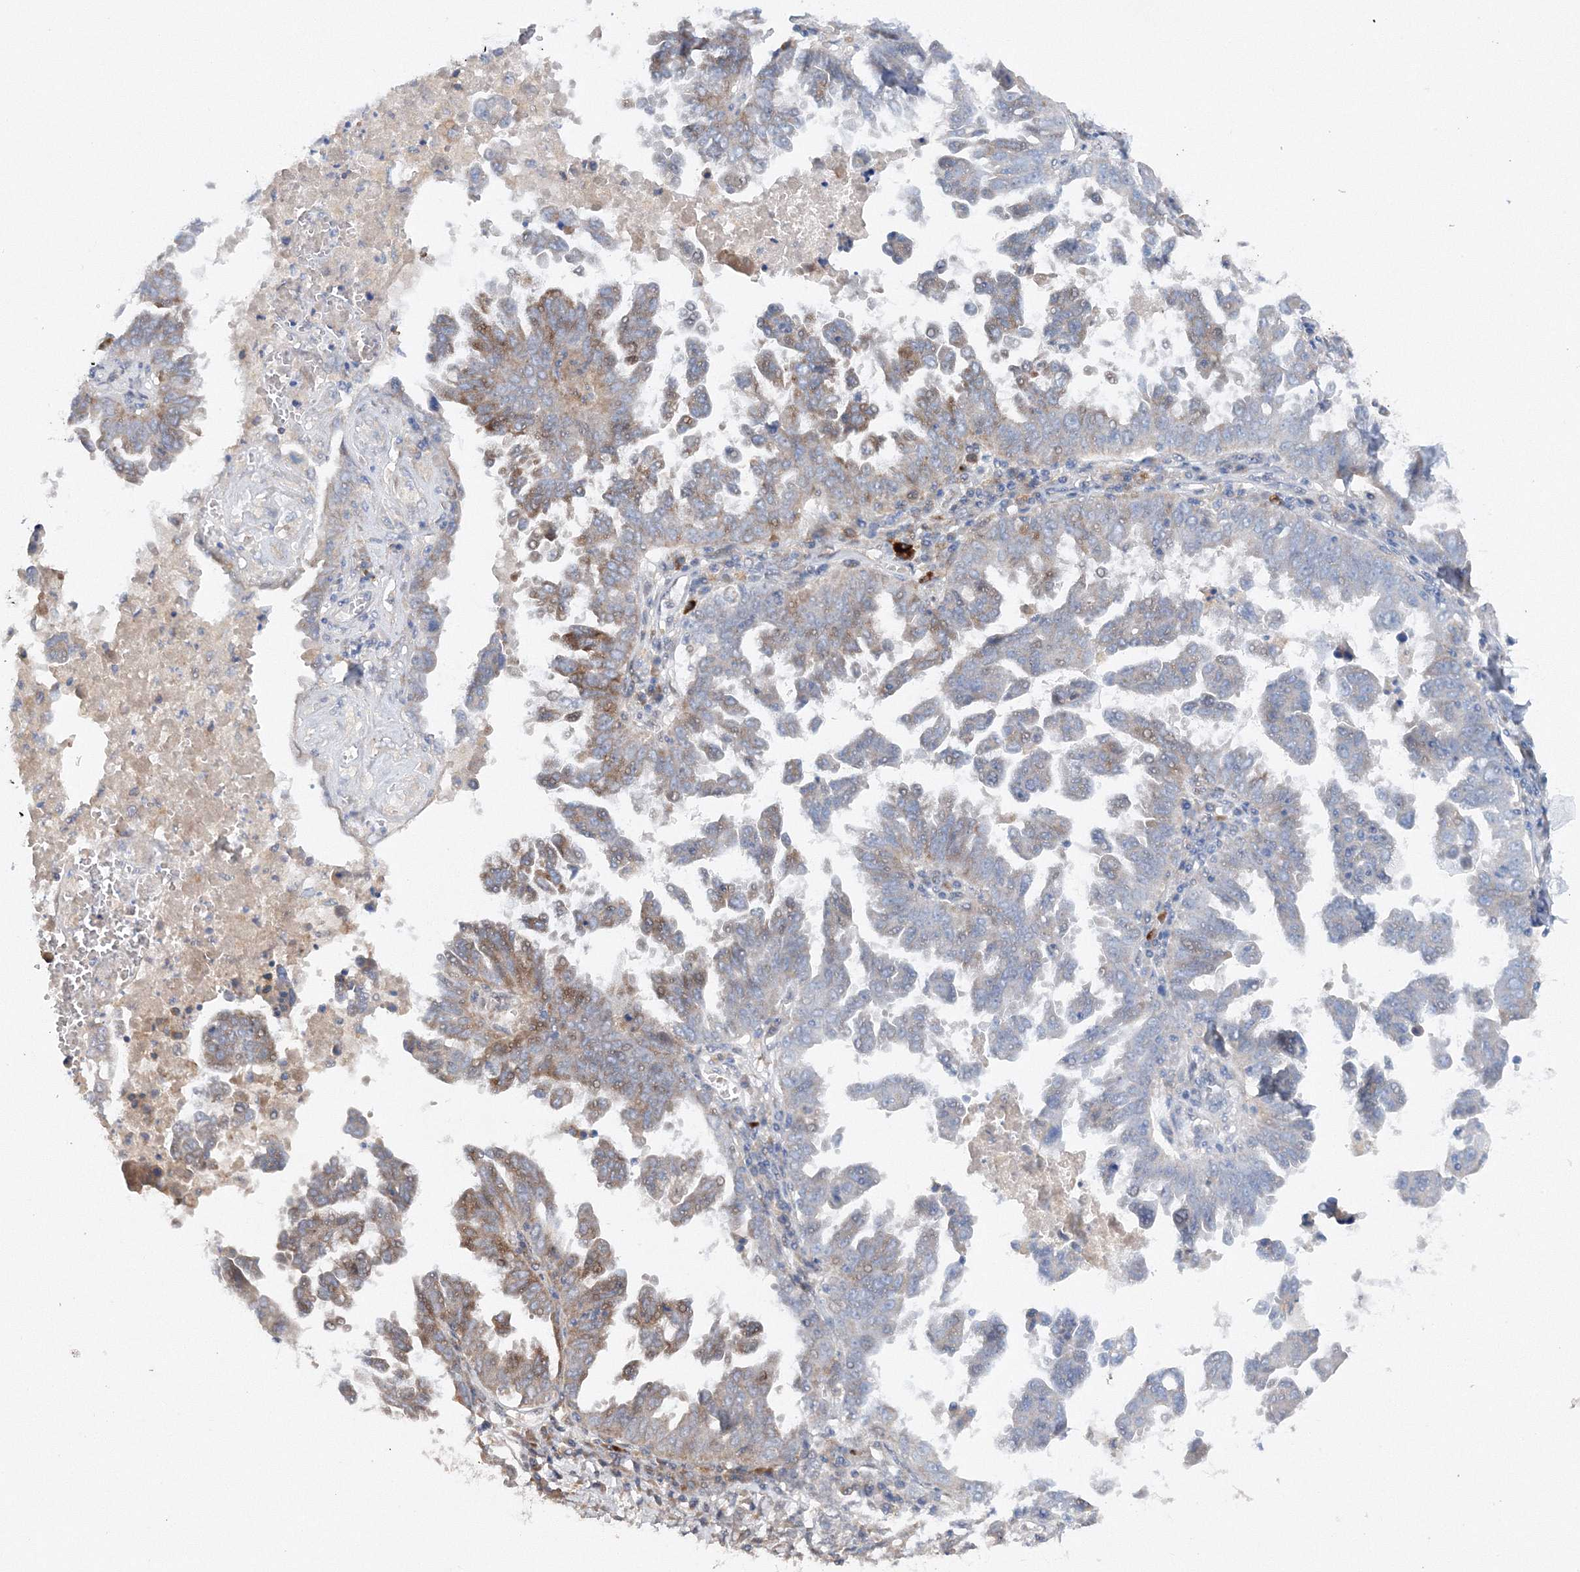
{"staining": {"intensity": "moderate", "quantity": "<25%", "location": "cytoplasmic/membranous"}, "tissue": "ovarian cancer", "cell_type": "Tumor cells", "image_type": "cancer", "snomed": [{"axis": "morphology", "description": "Carcinoma, endometroid"}, {"axis": "topography", "description": "Ovary"}], "caption": "IHC of human ovarian endometroid carcinoma exhibits low levels of moderate cytoplasmic/membranous expression in approximately <25% of tumor cells. (IHC, brightfield microscopy, high magnification).", "gene": "SLC36A1", "patient": {"sex": "female", "age": 62}}